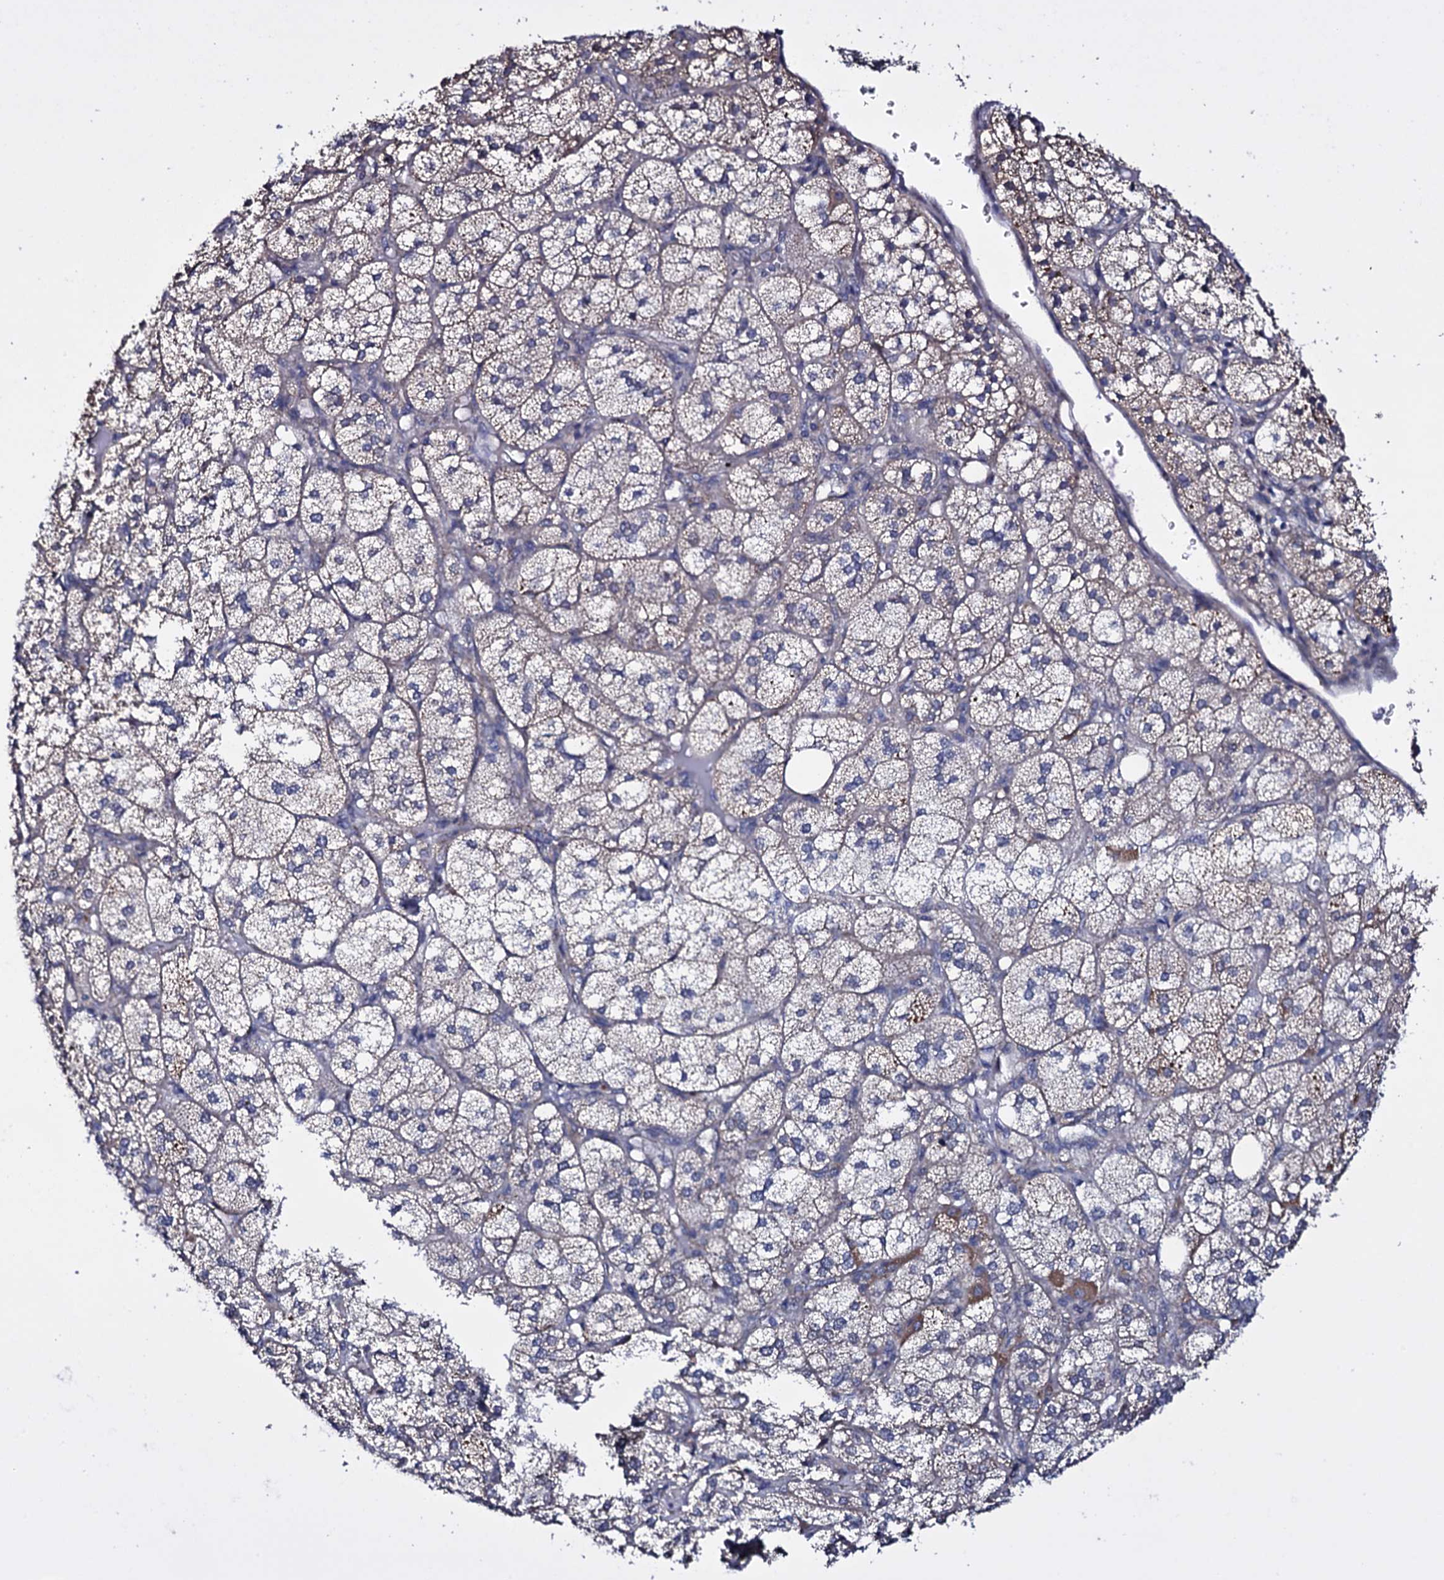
{"staining": {"intensity": "moderate", "quantity": "<25%", "location": "cytoplasmic/membranous"}, "tissue": "adrenal gland", "cell_type": "Glandular cells", "image_type": "normal", "snomed": [{"axis": "morphology", "description": "Normal tissue, NOS"}, {"axis": "topography", "description": "Adrenal gland"}], "caption": "IHC staining of unremarkable adrenal gland, which exhibits low levels of moderate cytoplasmic/membranous staining in about <25% of glandular cells indicating moderate cytoplasmic/membranous protein positivity. The staining was performed using DAB (3,3'-diaminobenzidine) (brown) for protein detection and nuclei were counterstained in hematoxylin (blue).", "gene": "GAREM1", "patient": {"sex": "female", "age": 61}}